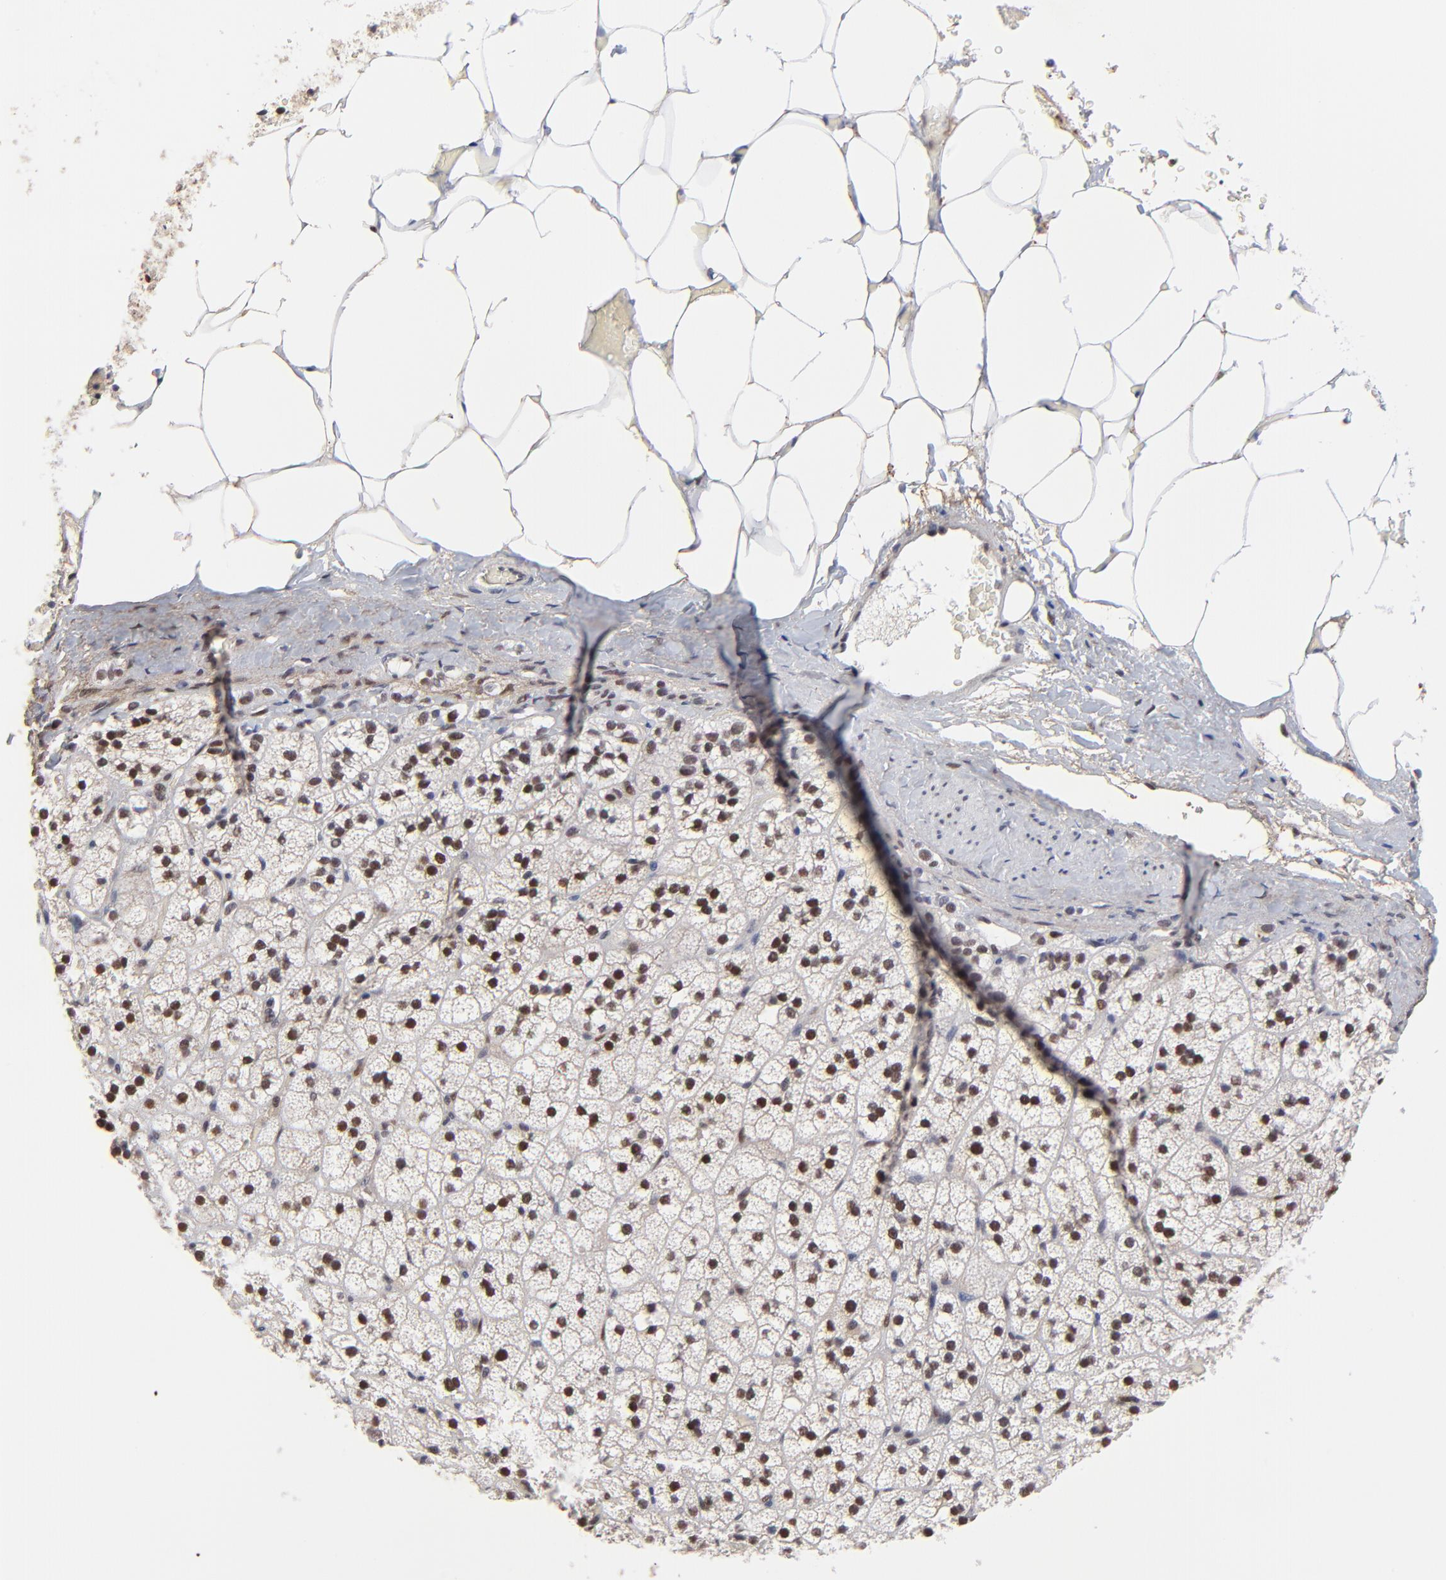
{"staining": {"intensity": "moderate", "quantity": ">75%", "location": "nuclear"}, "tissue": "adrenal gland", "cell_type": "Glandular cells", "image_type": "normal", "snomed": [{"axis": "morphology", "description": "Normal tissue, NOS"}, {"axis": "topography", "description": "Adrenal gland"}], "caption": "DAB immunohistochemical staining of normal human adrenal gland demonstrates moderate nuclear protein staining in approximately >75% of glandular cells. (DAB IHC with brightfield microscopy, high magnification).", "gene": "OGFOD1", "patient": {"sex": "male", "age": 35}}